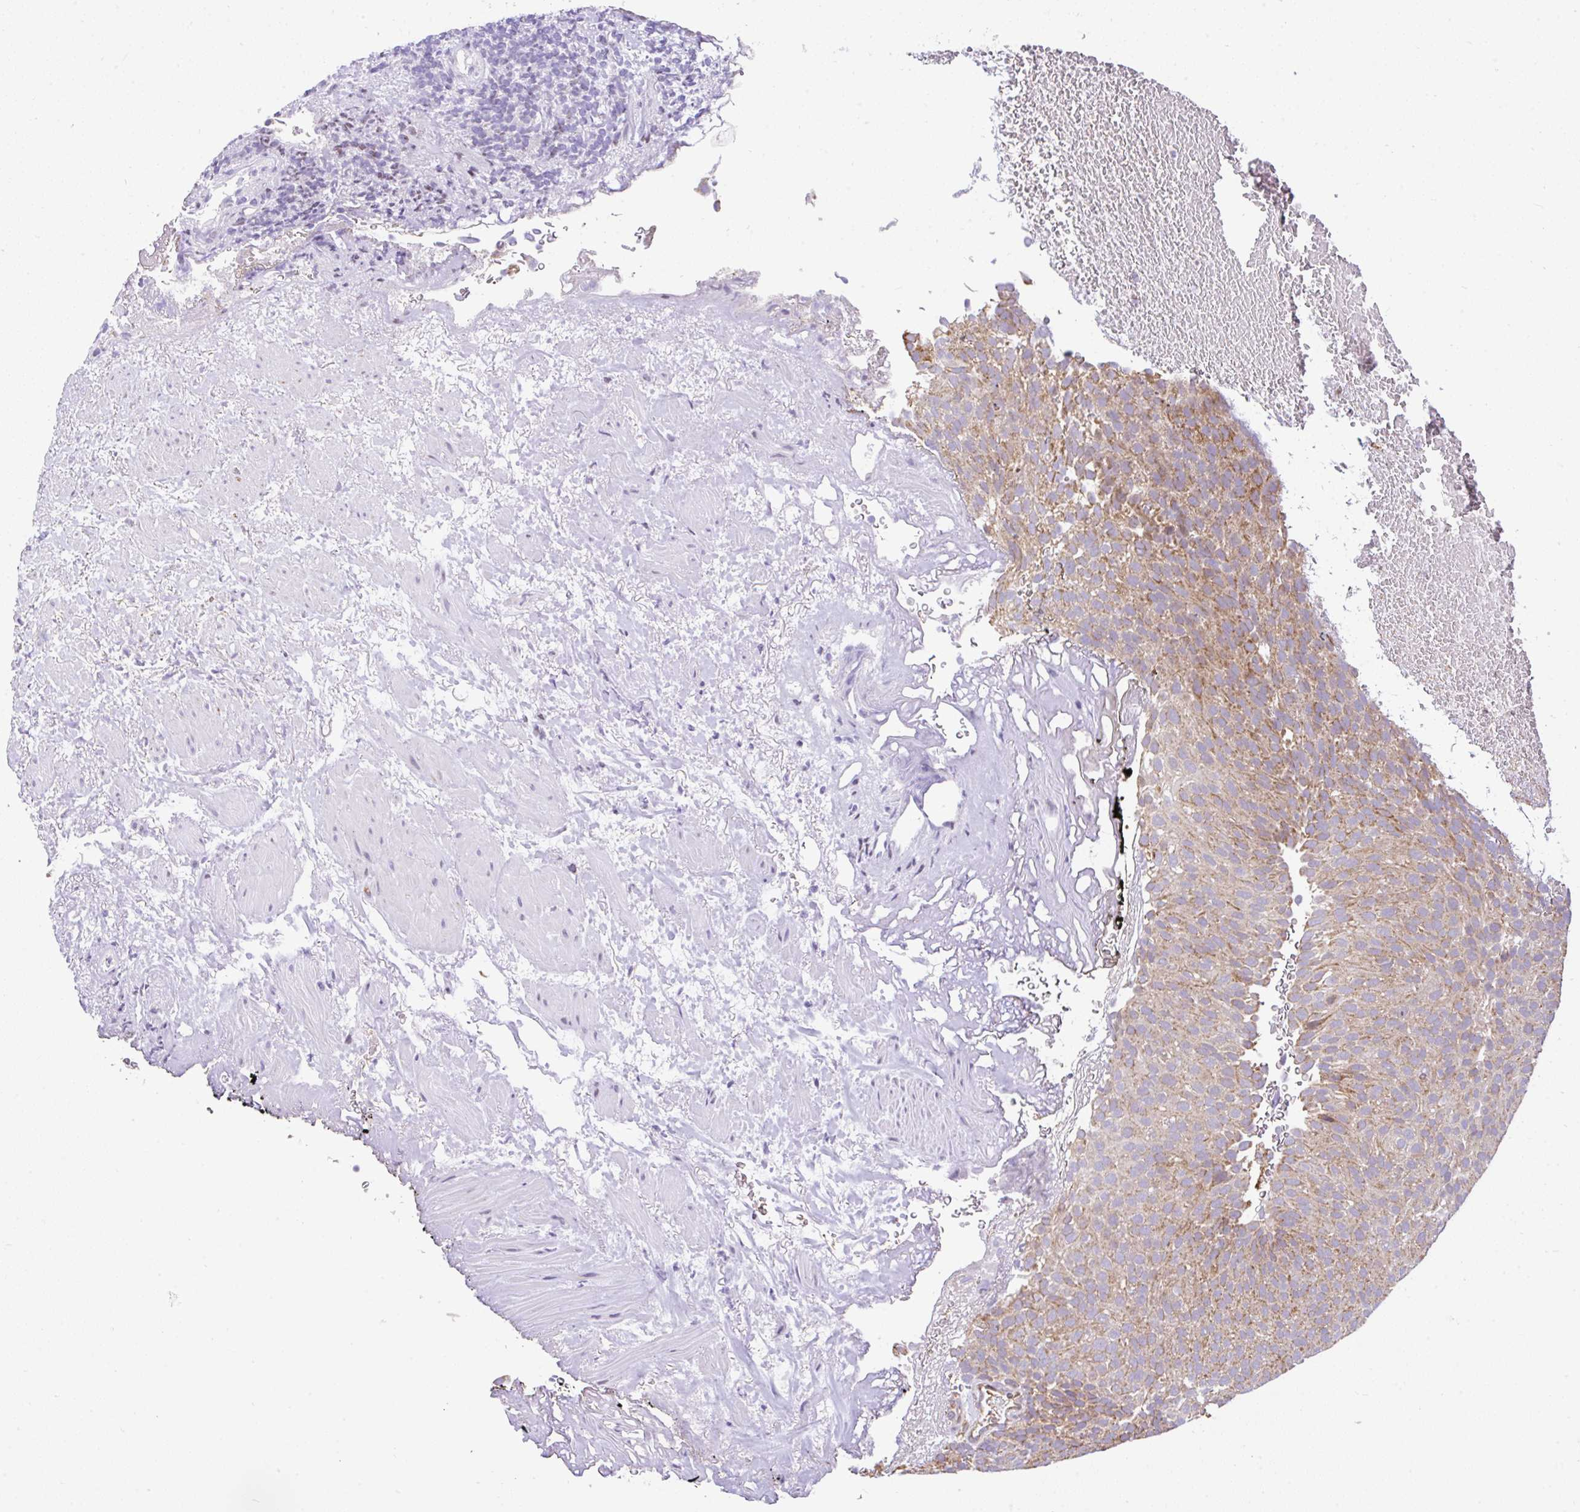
{"staining": {"intensity": "moderate", "quantity": ">75%", "location": "cytoplasmic/membranous"}, "tissue": "urothelial cancer", "cell_type": "Tumor cells", "image_type": "cancer", "snomed": [{"axis": "morphology", "description": "Urothelial carcinoma, Low grade"}, {"axis": "topography", "description": "Urinary bladder"}], "caption": "Brown immunohistochemical staining in human urothelial cancer shows moderate cytoplasmic/membranous positivity in about >75% of tumor cells.", "gene": "FIGNL1", "patient": {"sex": "male", "age": 78}}